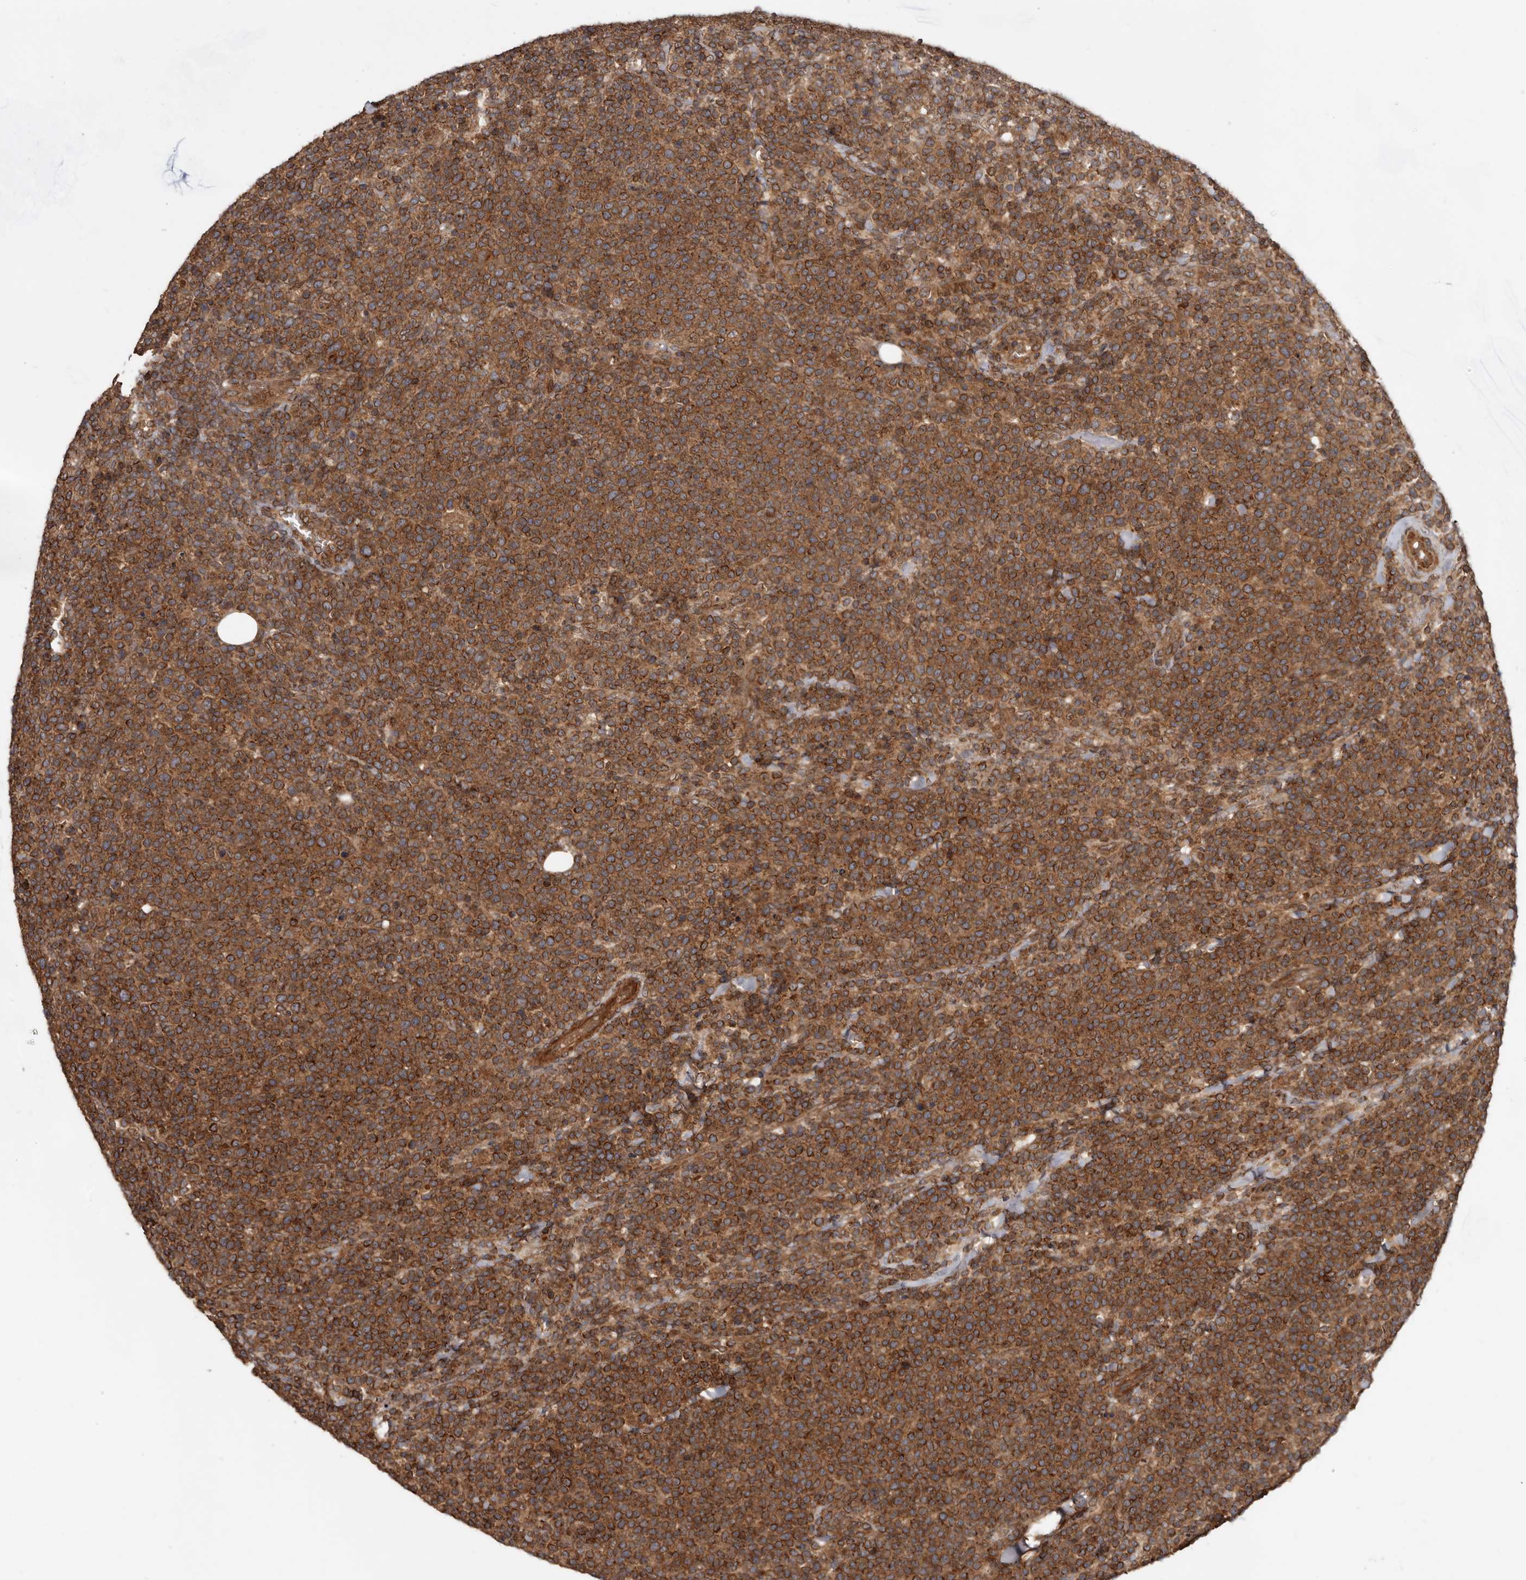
{"staining": {"intensity": "strong", "quantity": ">75%", "location": "cytoplasmic/membranous"}, "tissue": "lymphoma", "cell_type": "Tumor cells", "image_type": "cancer", "snomed": [{"axis": "morphology", "description": "Malignant lymphoma, non-Hodgkin's type, High grade"}, {"axis": "topography", "description": "Lymph node"}], "caption": "Protein staining of lymphoma tissue reveals strong cytoplasmic/membranous staining in approximately >75% of tumor cells.", "gene": "STK36", "patient": {"sex": "male", "age": 61}}